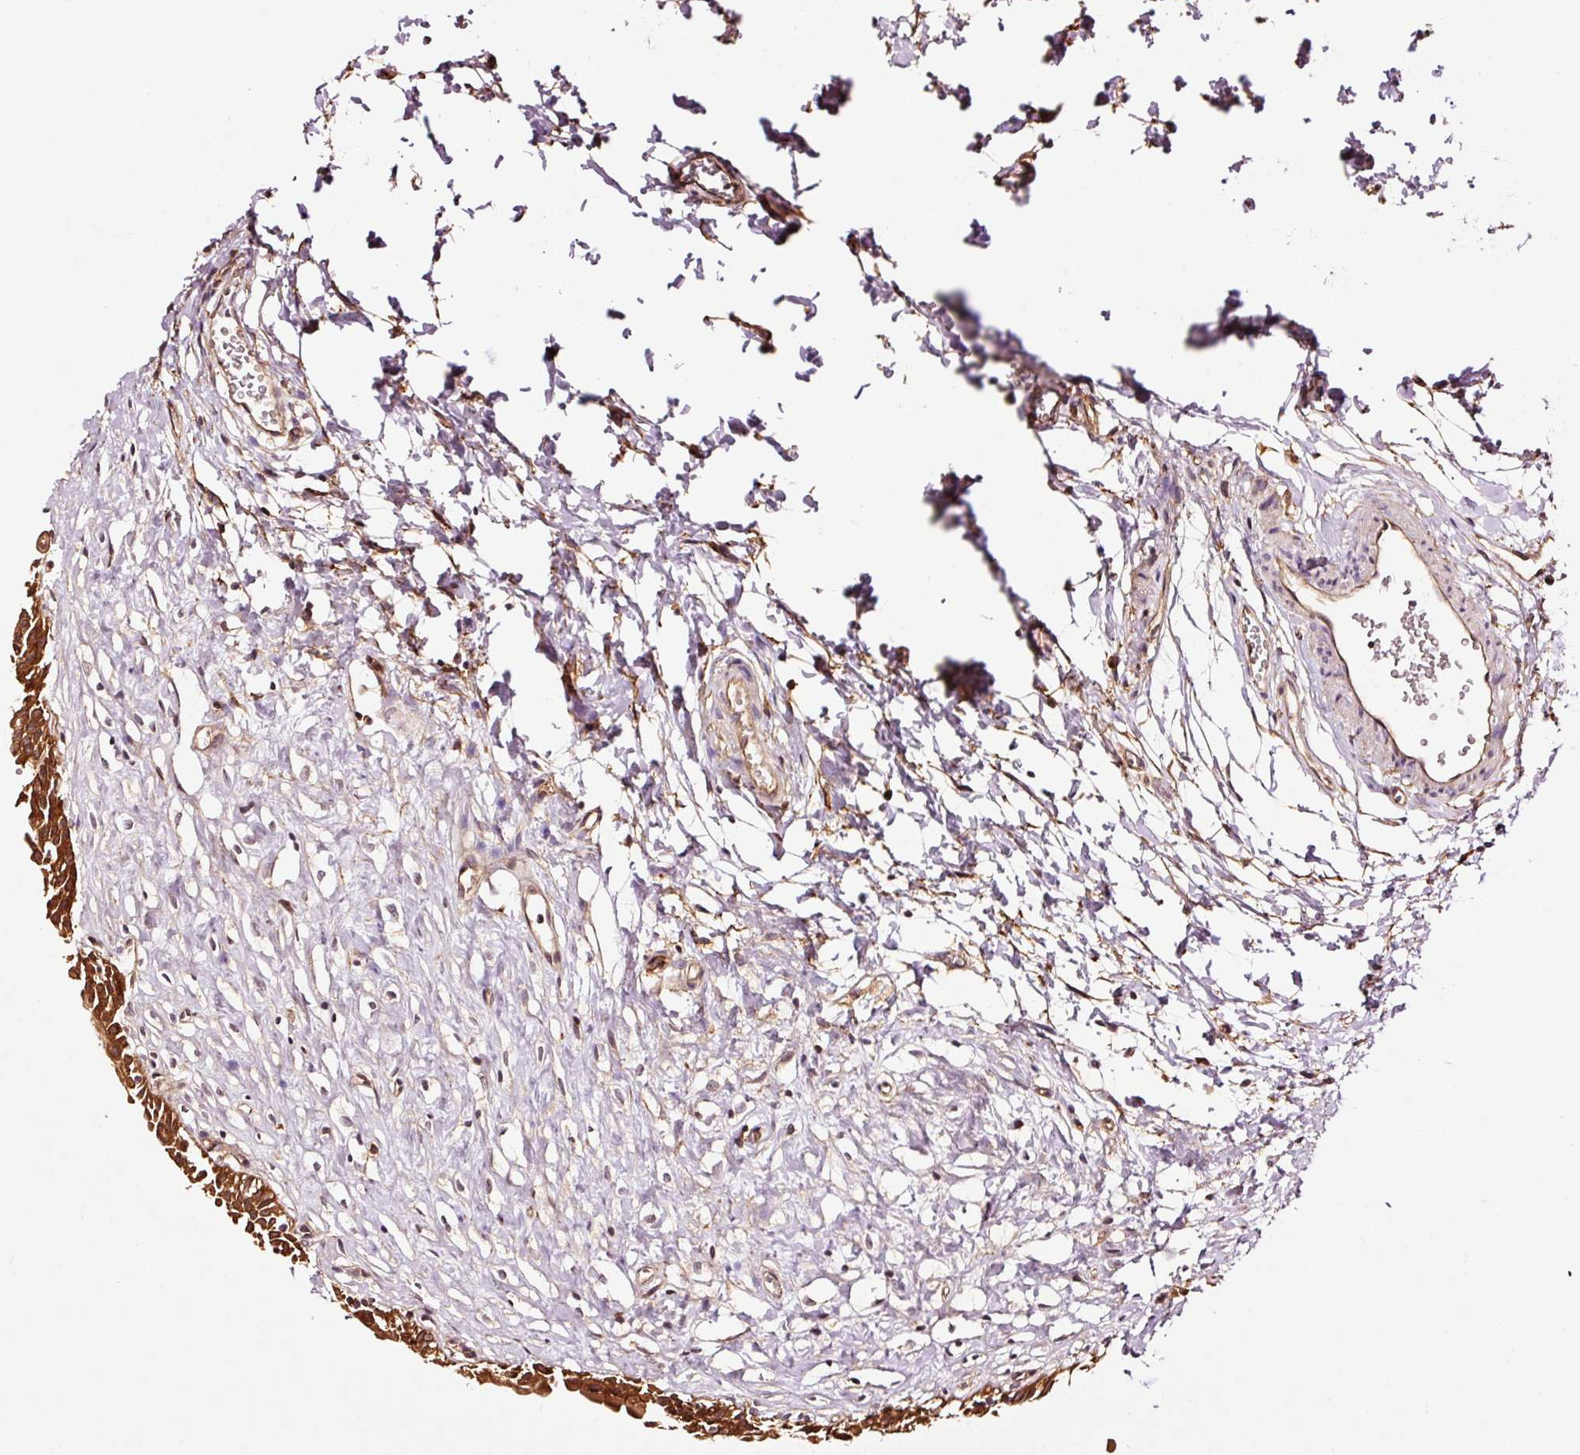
{"staining": {"intensity": "strong", "quantity": ">75%", "location": "cytoplasmic/membranous"}, "tissue": "urinary bladder", "cell_type": "Urothelial cells", "image_type": "normal", "snomed": [{"axis": "morphology", "description": "Normal tissue, NOS"}, {"axis": "topography", "description": "Urinary bladder"}], "caption": "A histopathology image of human urinary bladder stained for a protein demonstrates strong cytoplasmic/membranous brown staining in urothelial cells.", "gene": "METAP1", "patient": {"sex": "male", "age": 51}}